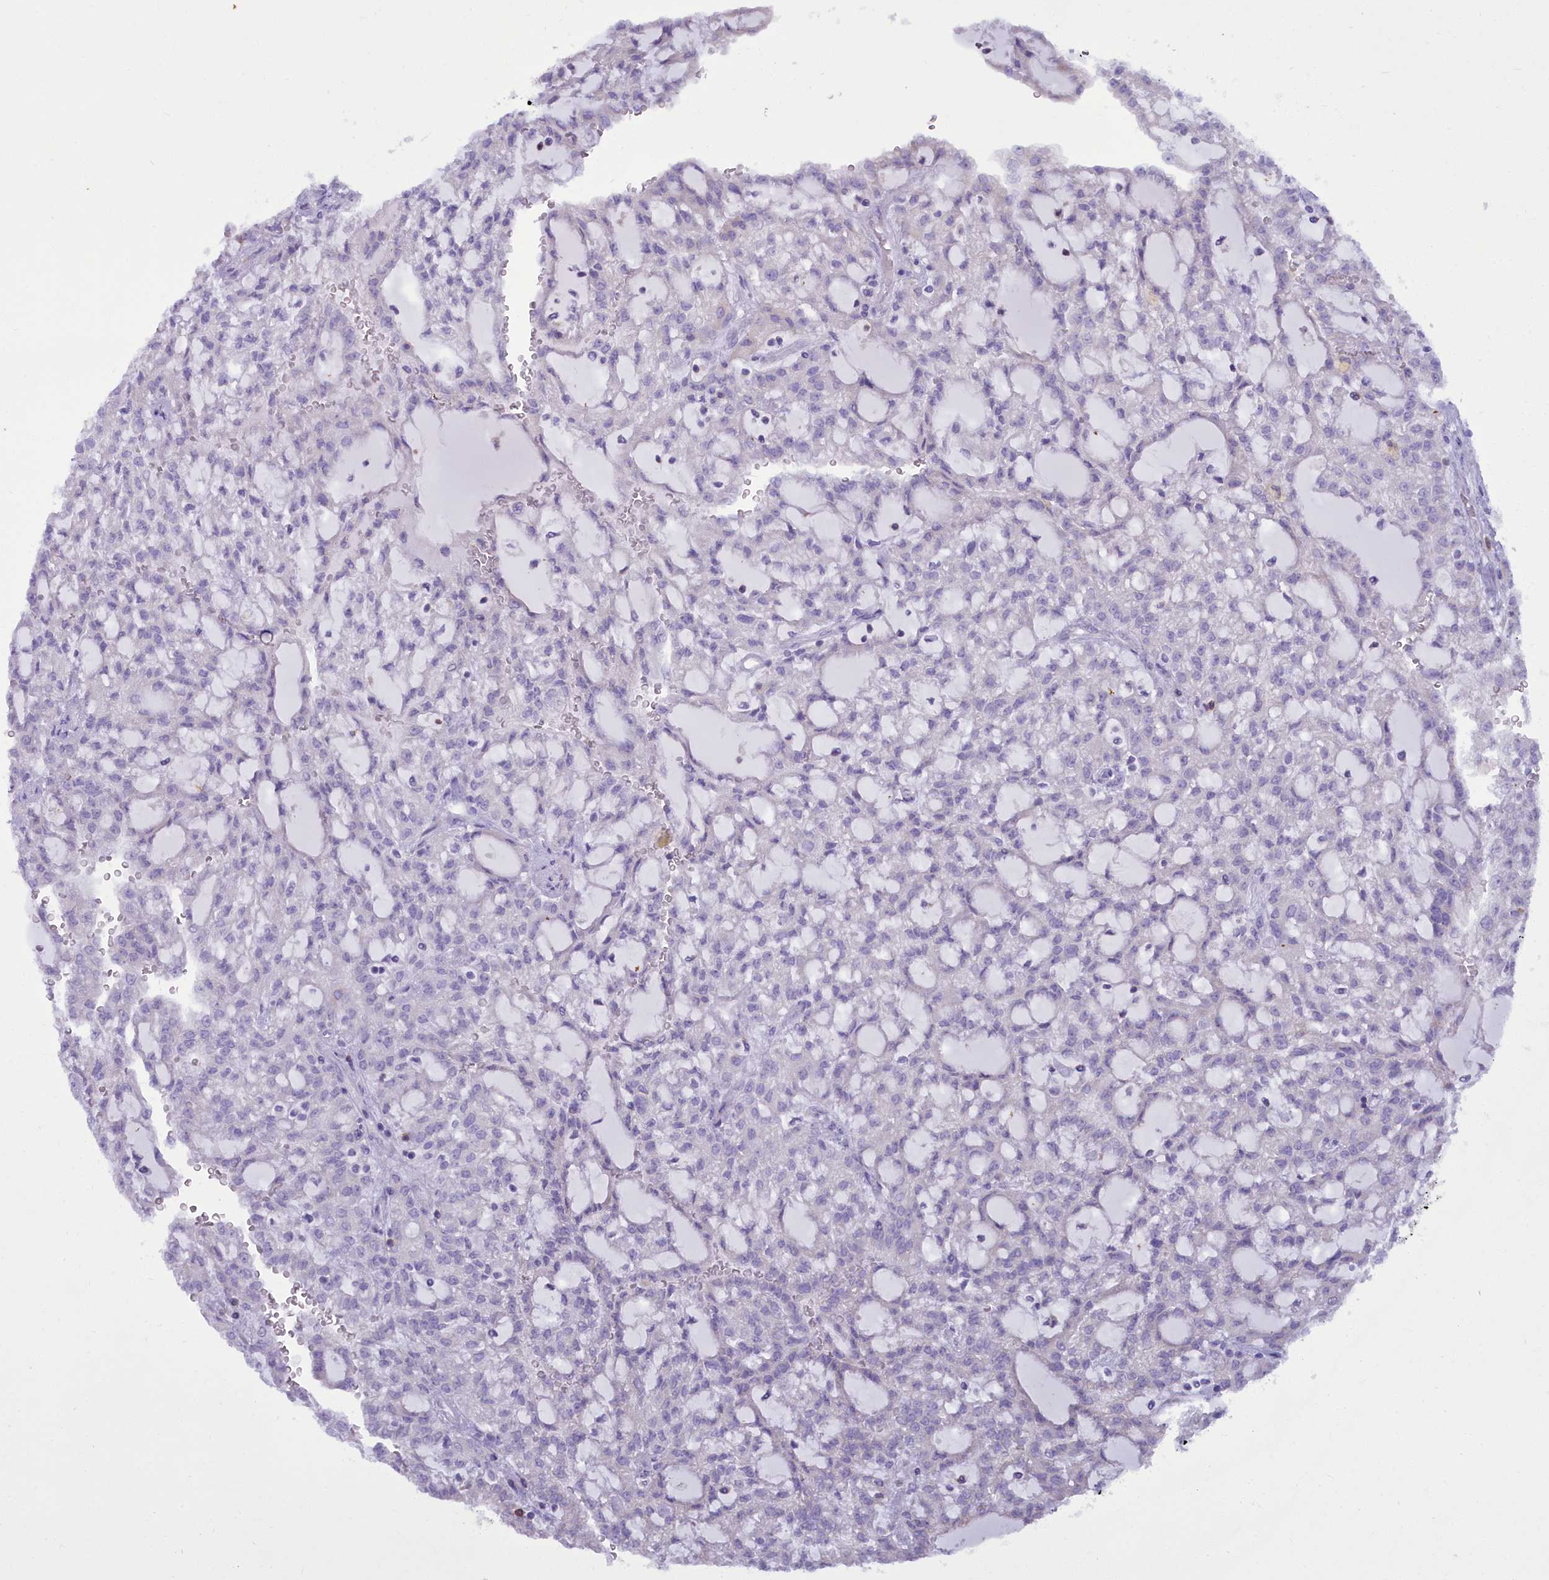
{"staining": {"intensity": "negative", "quantity": "none", "location": "none"}, "tissue": "renal cancer", "cell_type": "Tumor cells", "image_type": "cancer", "snomed": [{"axis": "morphology", "description": "Adenocarcinoma, NOS"}, {"axis": "topography", "description": "Kidney"}], "caption": "Renal cancer stained for a protein using IHC reveals no positivity tumor cells.", "gene": "CD5", "patient": {"sex": "male", "age": 63}}